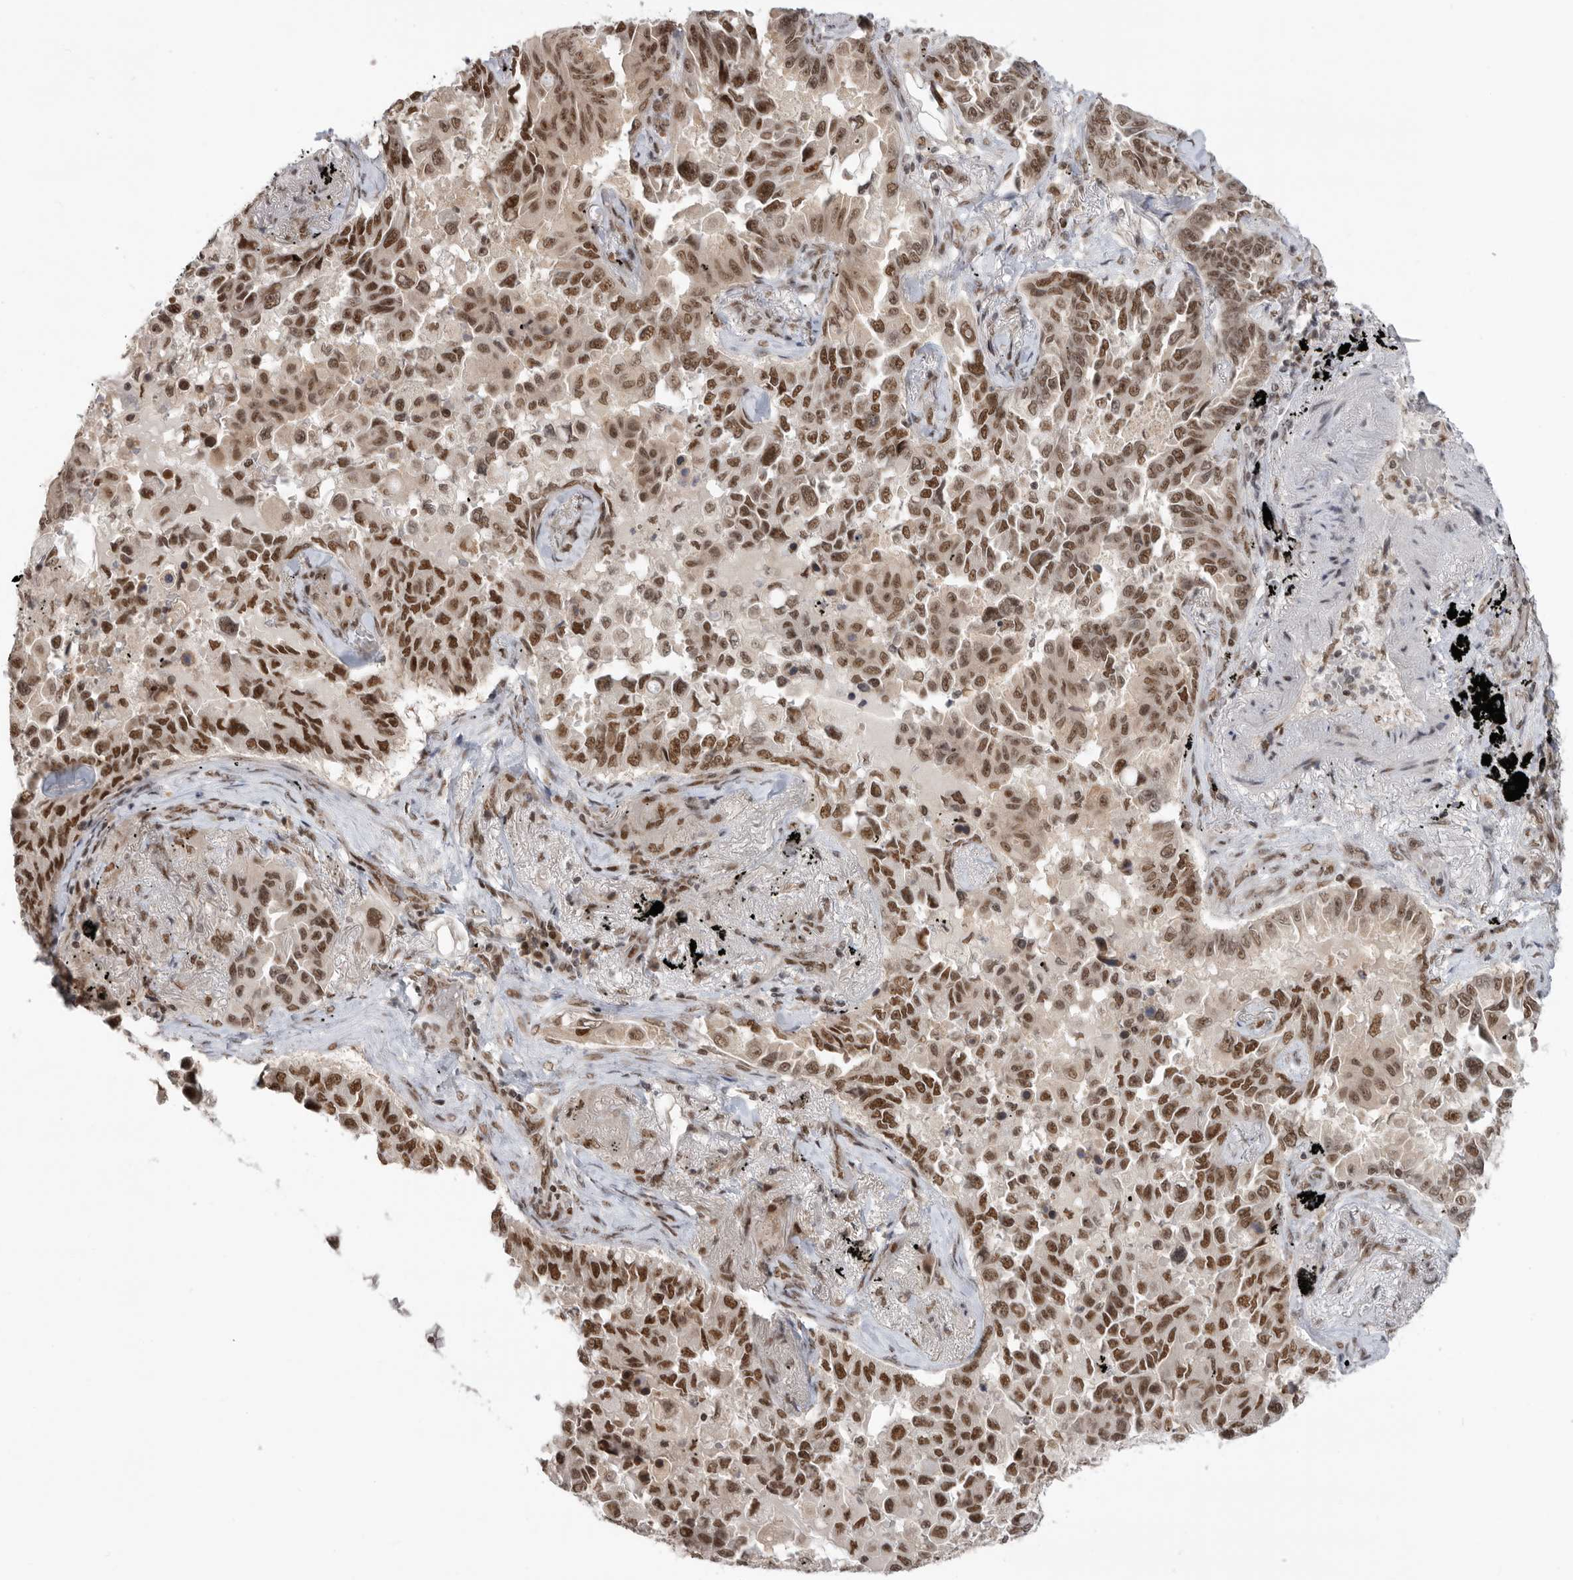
{"staining": {"intensity": "strong", "quantity": ">75%", "location": "nuclear"}, "tissue": "lung cancer", "cell_type": "Tumor cells", "image_type": "cancer", "snomed": [{"axis": "morphology", "description": "Adenocarcinoma, NOS"}, {"axis": "topography", "description": "Lung"}], "caption": "Protein analysis of lung cancer (adenocarcinoma) tissue exhibits strong nuclear staining in about >75% of tumor cells.", "gene": "ZNF830", "patient": {"sex": "female", "age": 67}}